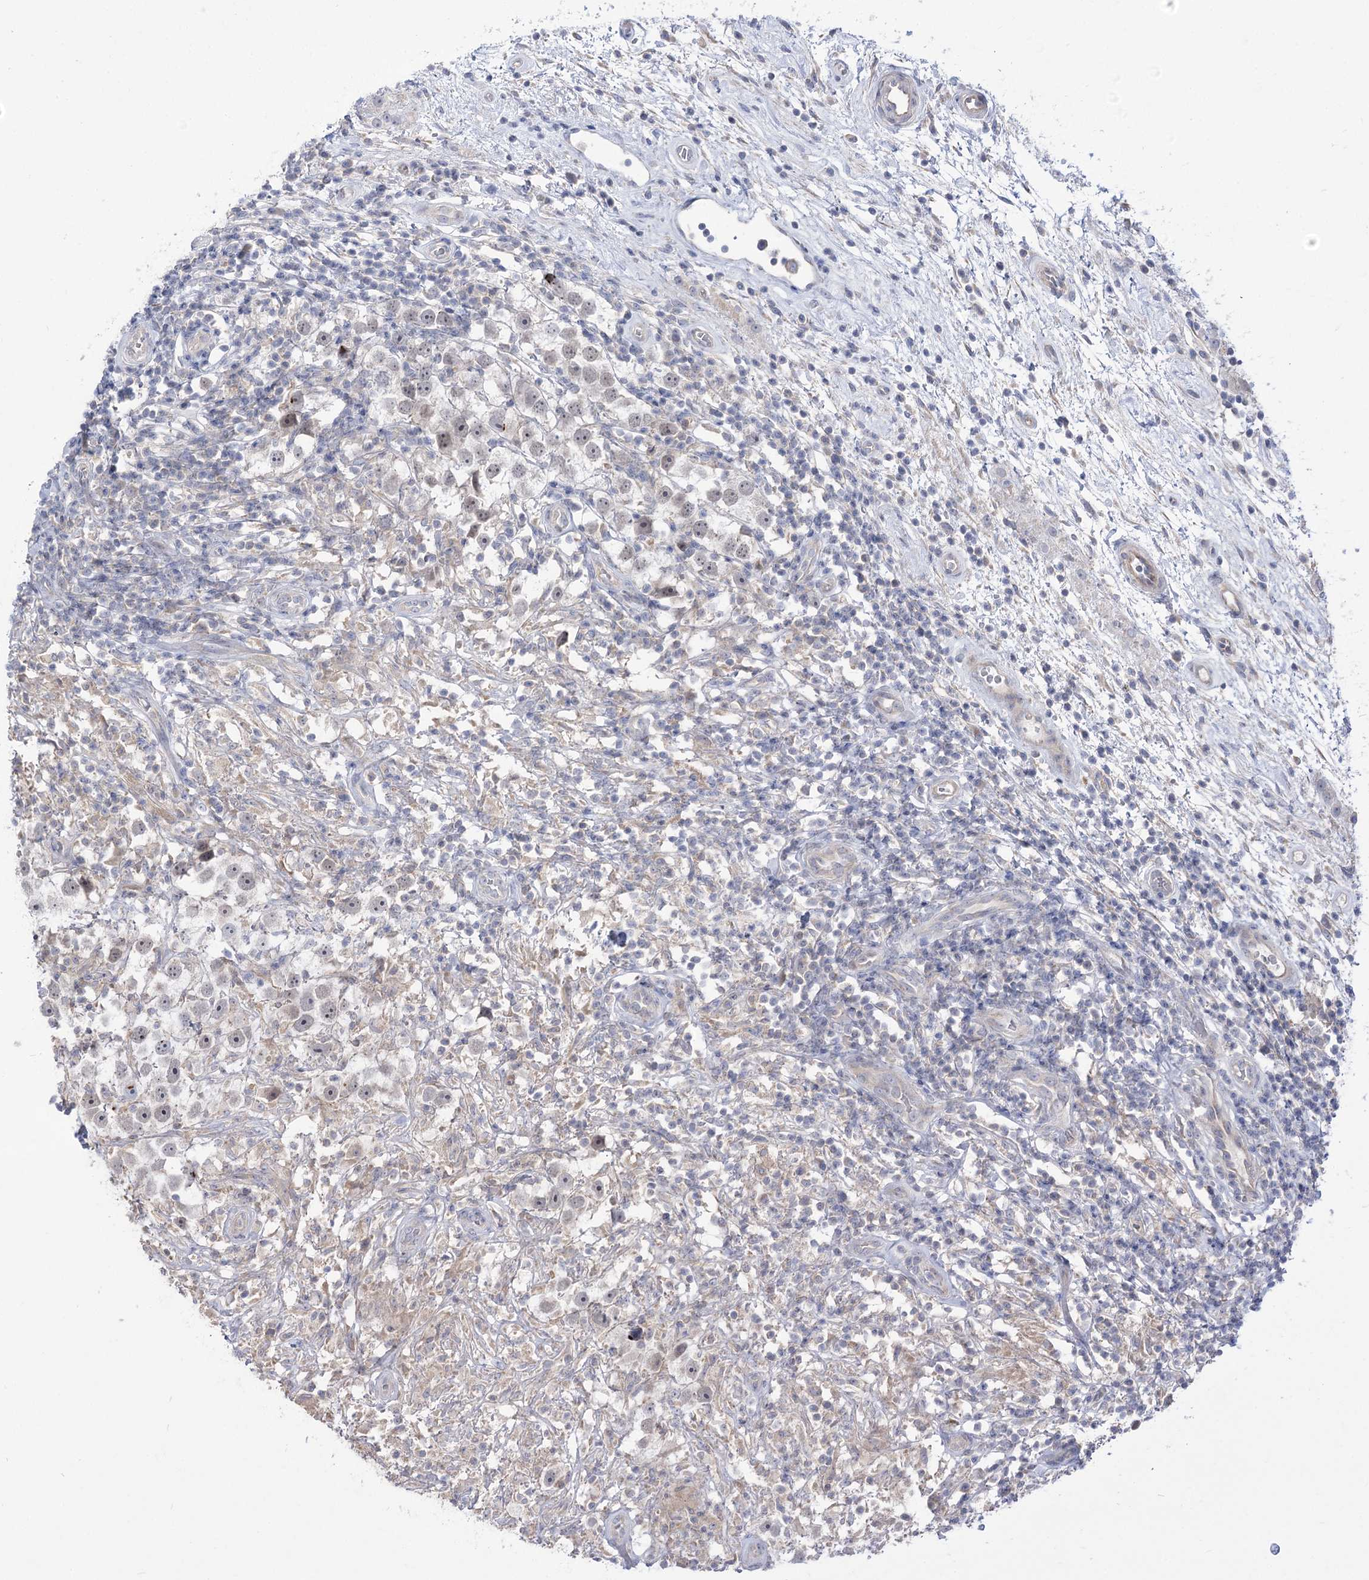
{"staining": {"intensity": "weak", "quantity": "<25%", "location": "cytoplasmic/membranous"}, "tissue": "testis cancer", "cell_type": "Tumor cells", "image_type": "cancer", "snomed": [{"axis": "morphology", "description": "Seminoma, NOS"}, {"axis": "topography", "description": "Testis"}], "caption": "IHC photomicrograph of human testis seminoma stained for a protein (brown), which displays no expression in tumor cells.", "gene": "HELT", "patient": {"sex": "male", "age": 49}}